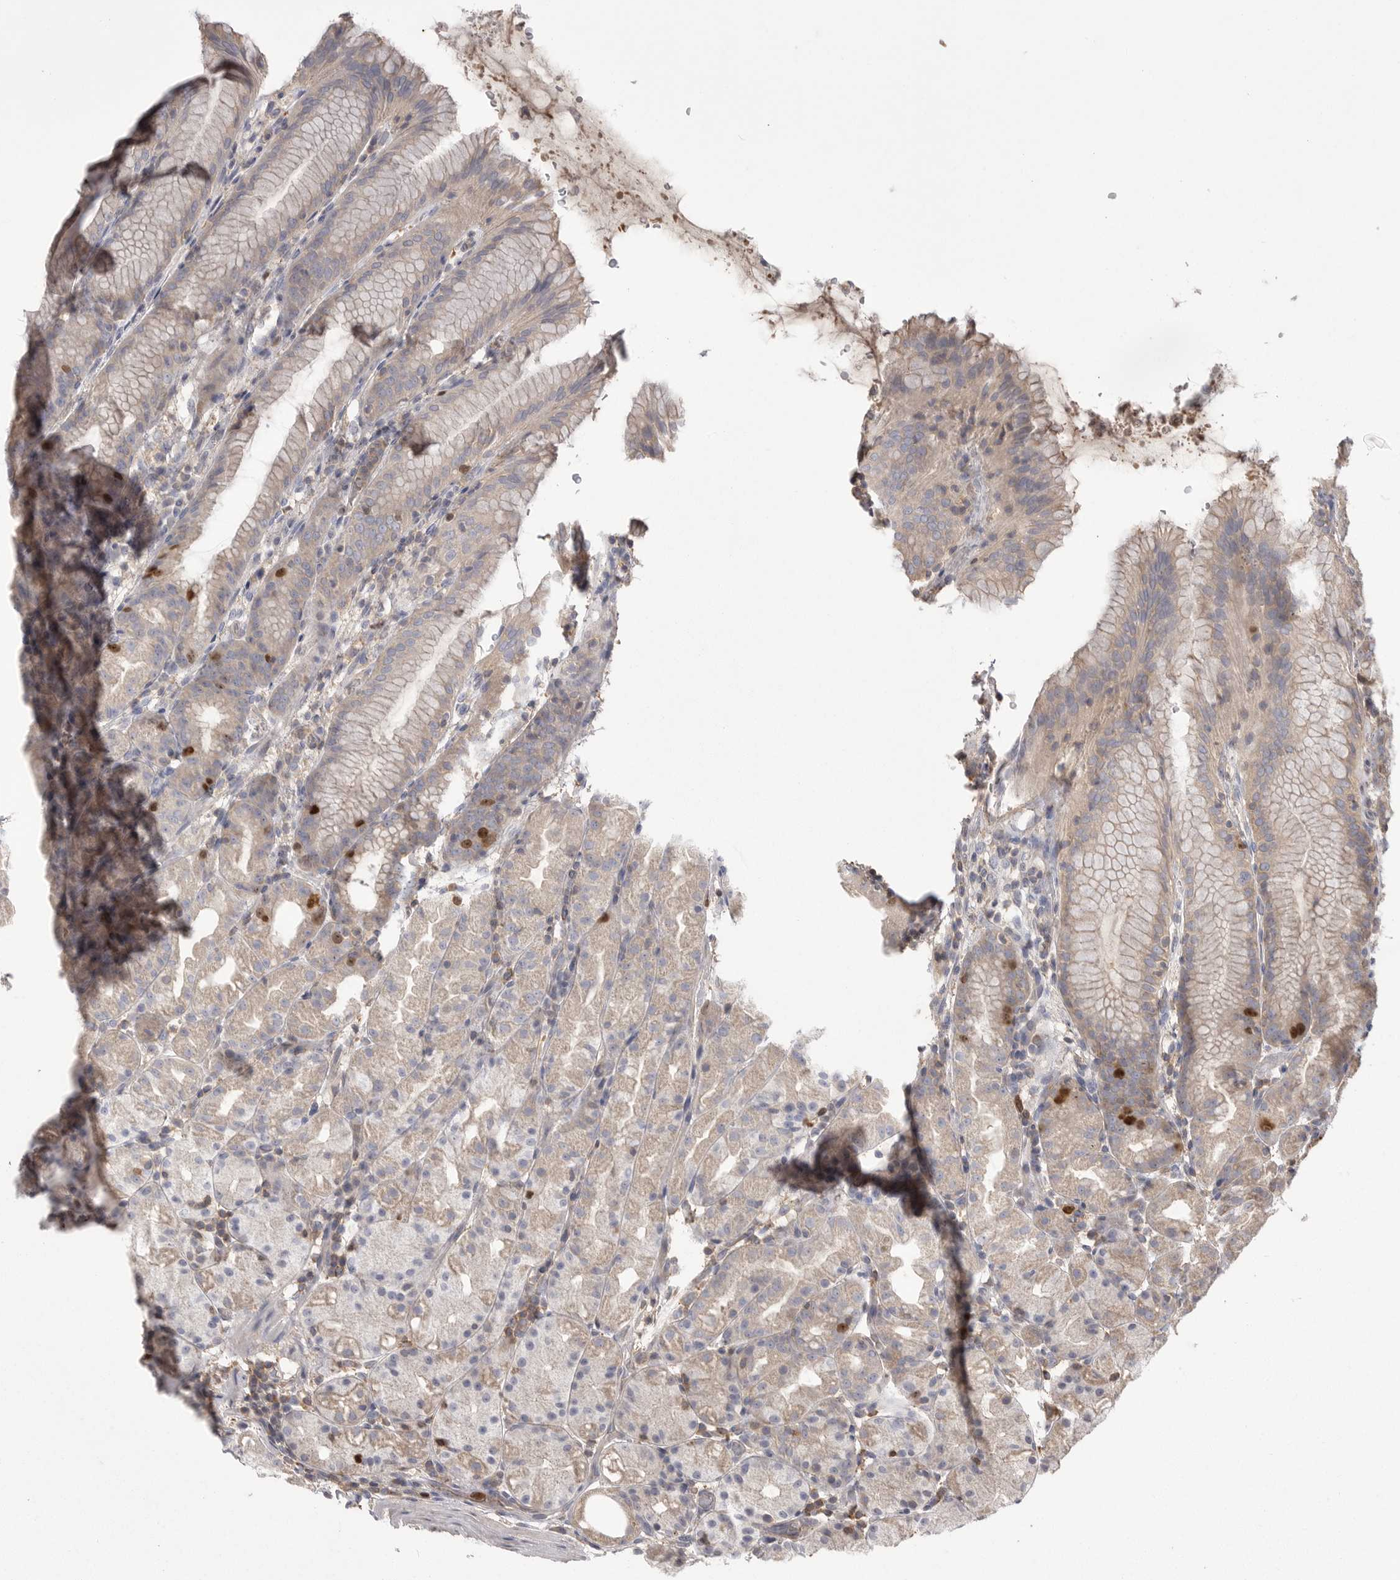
{"staining": {"intensity": "strong", "quantity": "<25%", "location": "cytoplasmic/membranous,nuclear"}, "tissue": "stomach", "cell_type": "Glandular cells", "image_type": "normal", "snomed": [{"axis": "morphology", "description": "Normal tissue, NOS"}, {"axis": "topography", "description": "Stomach, upper"}], "caption": "Glandular cells demonstrate medium levels of strong cytoplasmic/membranous,nuclear positivity in approximately <25% of cells in benign stomach.", "gene": "TOP2A", "patient": {"sex": "male", "age": 48}}